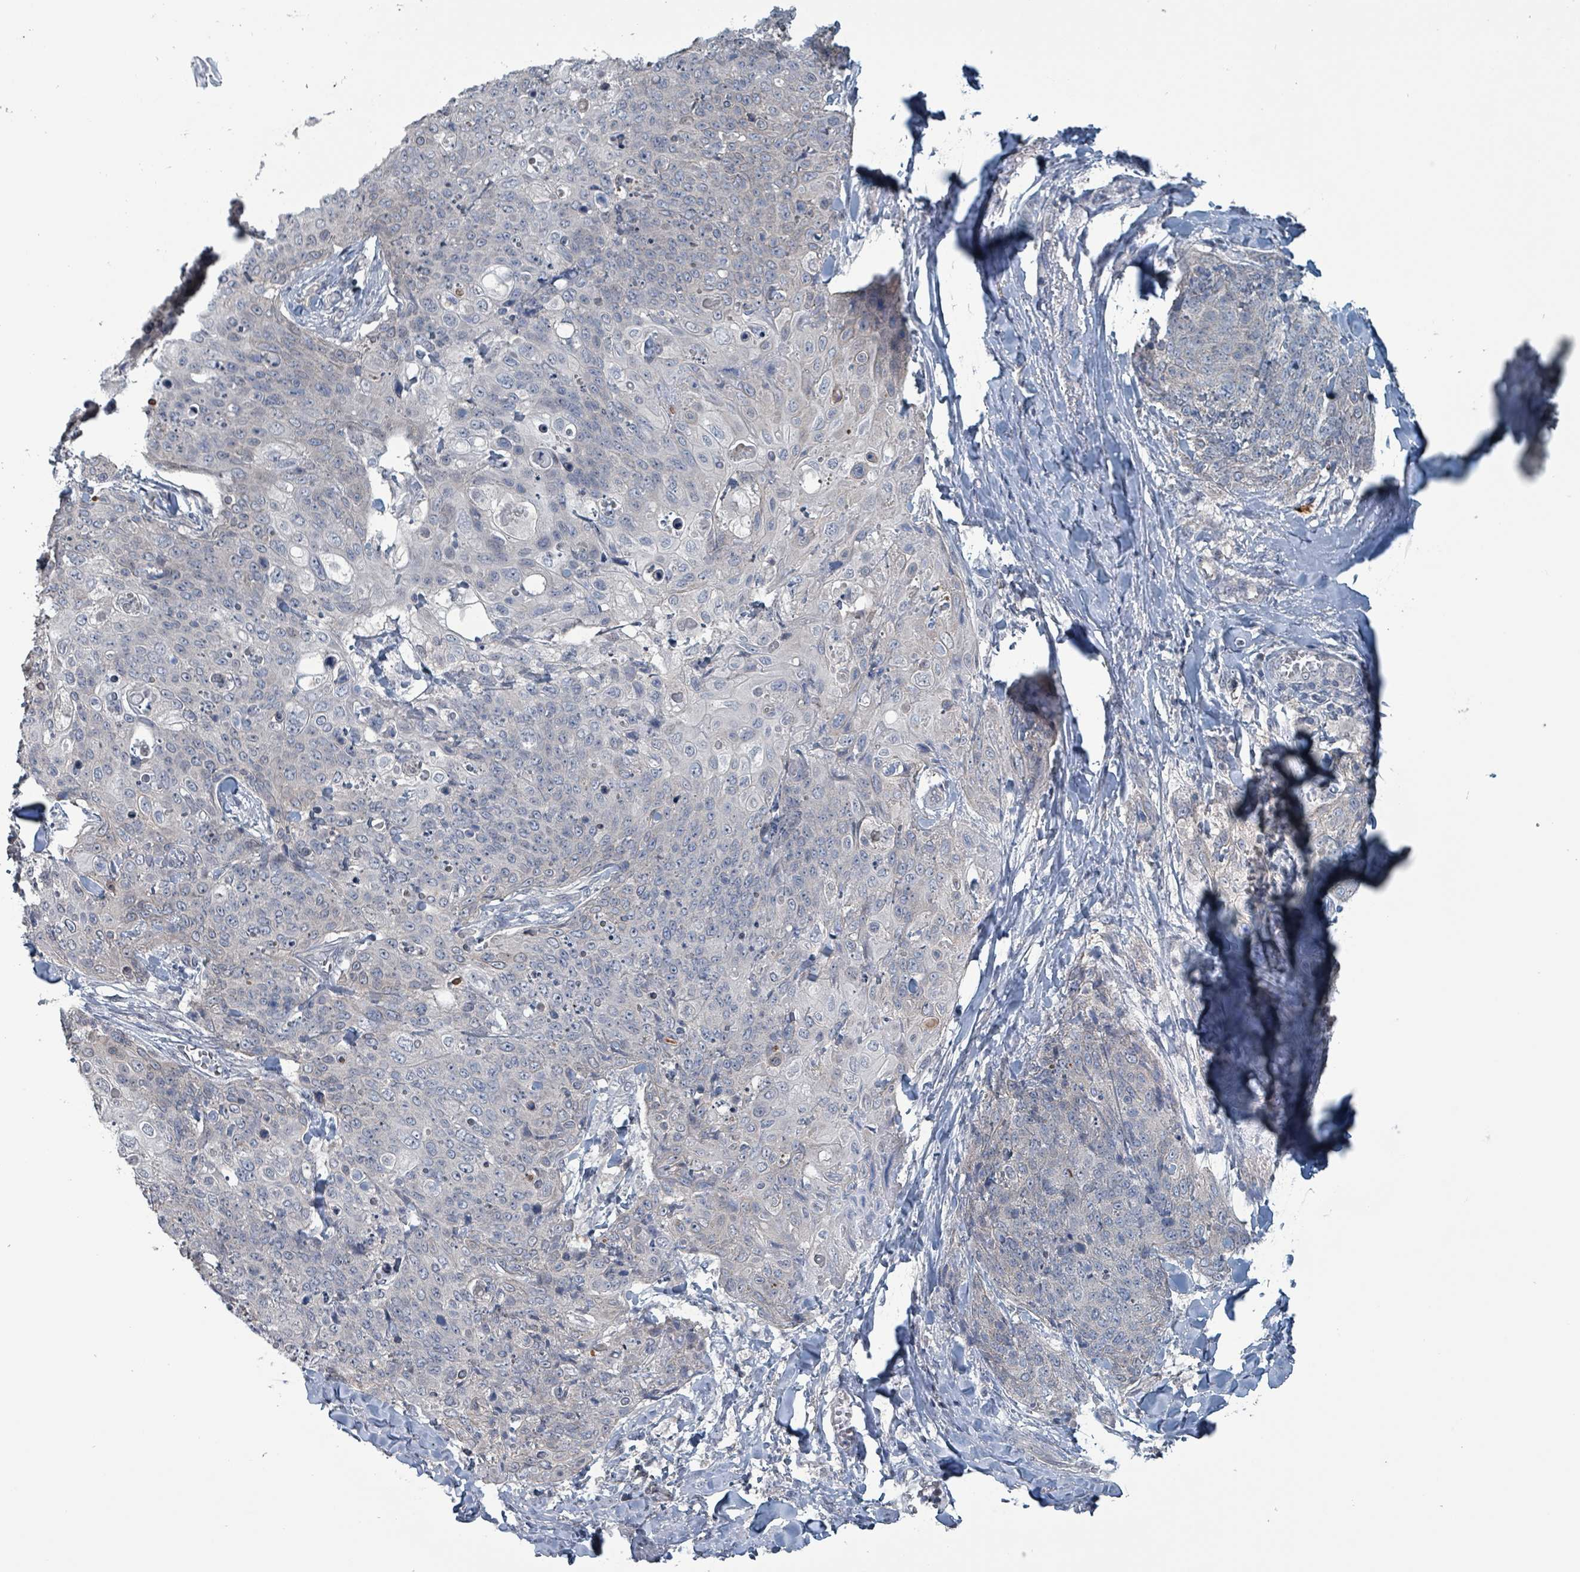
{"staining": {"intensity": "negative", "quantity": "none", "location": "none"}, "tissue": "skin cancer", "cell_type": "Tumor cells", "image_type": "cancer", "snomed": [{"axis": "morphology", "description": "Squamous cell carcinoma, NOS"}, {"axis": "topography", "description": "Skin"}, {"axis": "topography", "description": "Vulva"}], "caption": "Immunohistochemical staining of squamous cell carcinoma (skin) demonstrates no significant expression in tumor cells. The staining was performed using DAB to visualize the protein expression in brown, while the nuclei were stained in blue with hematoxylin (Magnification: 20x).", "gene": "BIVM", "patient": {"sex": "female", "age": 85}}